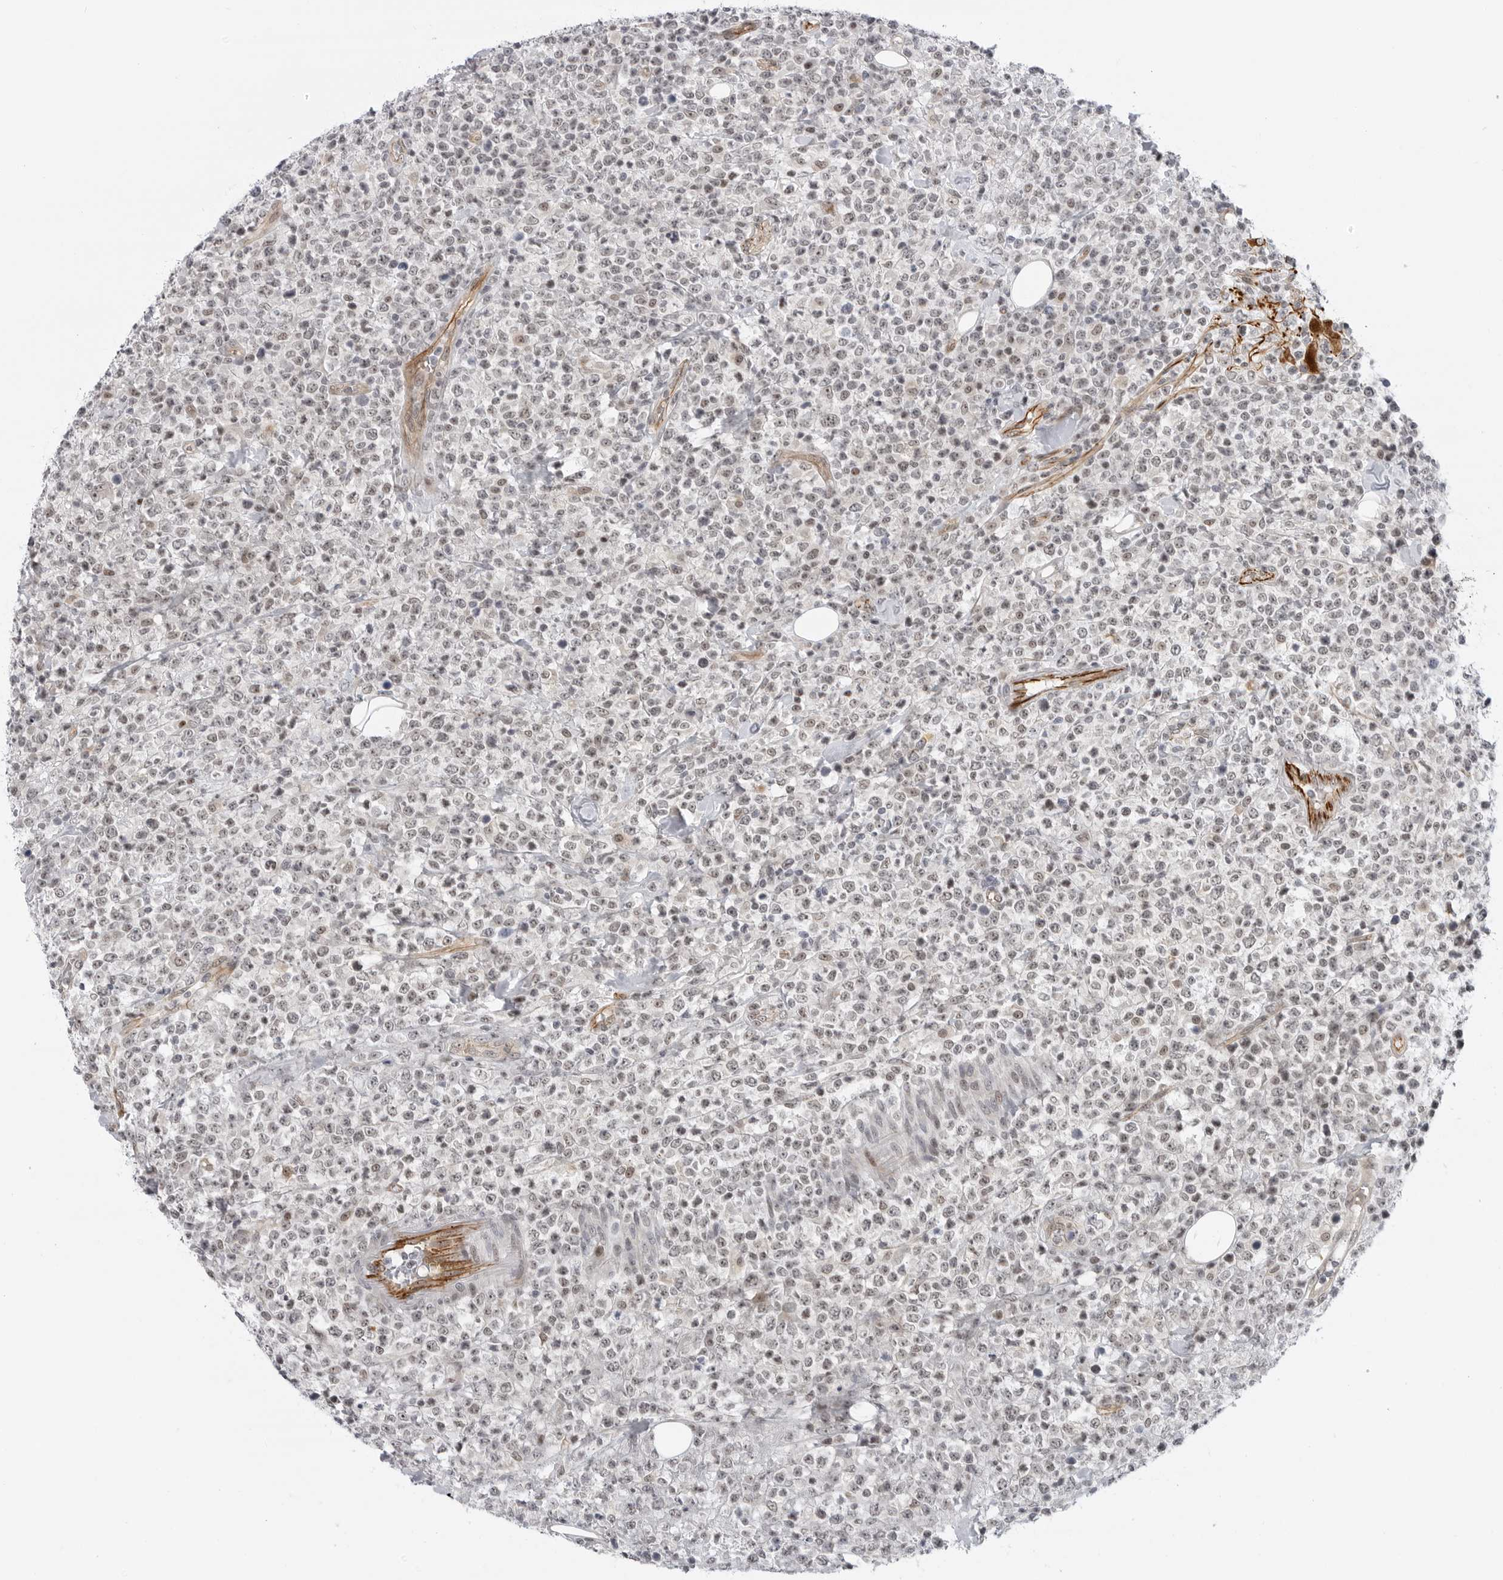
{"staining": {"intensity": "negative", "quantity": "none", "location": "none"}, "tissue": "lymphoma", "cell_type": "Tumor cells", "image_type": "cancer", "snomed": [{"axis": "morphology", "description": "Malignant lymphoma, non-Hodgkin's type, High grade"}, {"axis": "topography", "description": "Colon"}], "caption": "A histopathology image of lymphoma stained for a protein shows no brown staining in tumor cells.", "gene": "CEP295NL", "patient": {"sex": "female", "age": 53}}